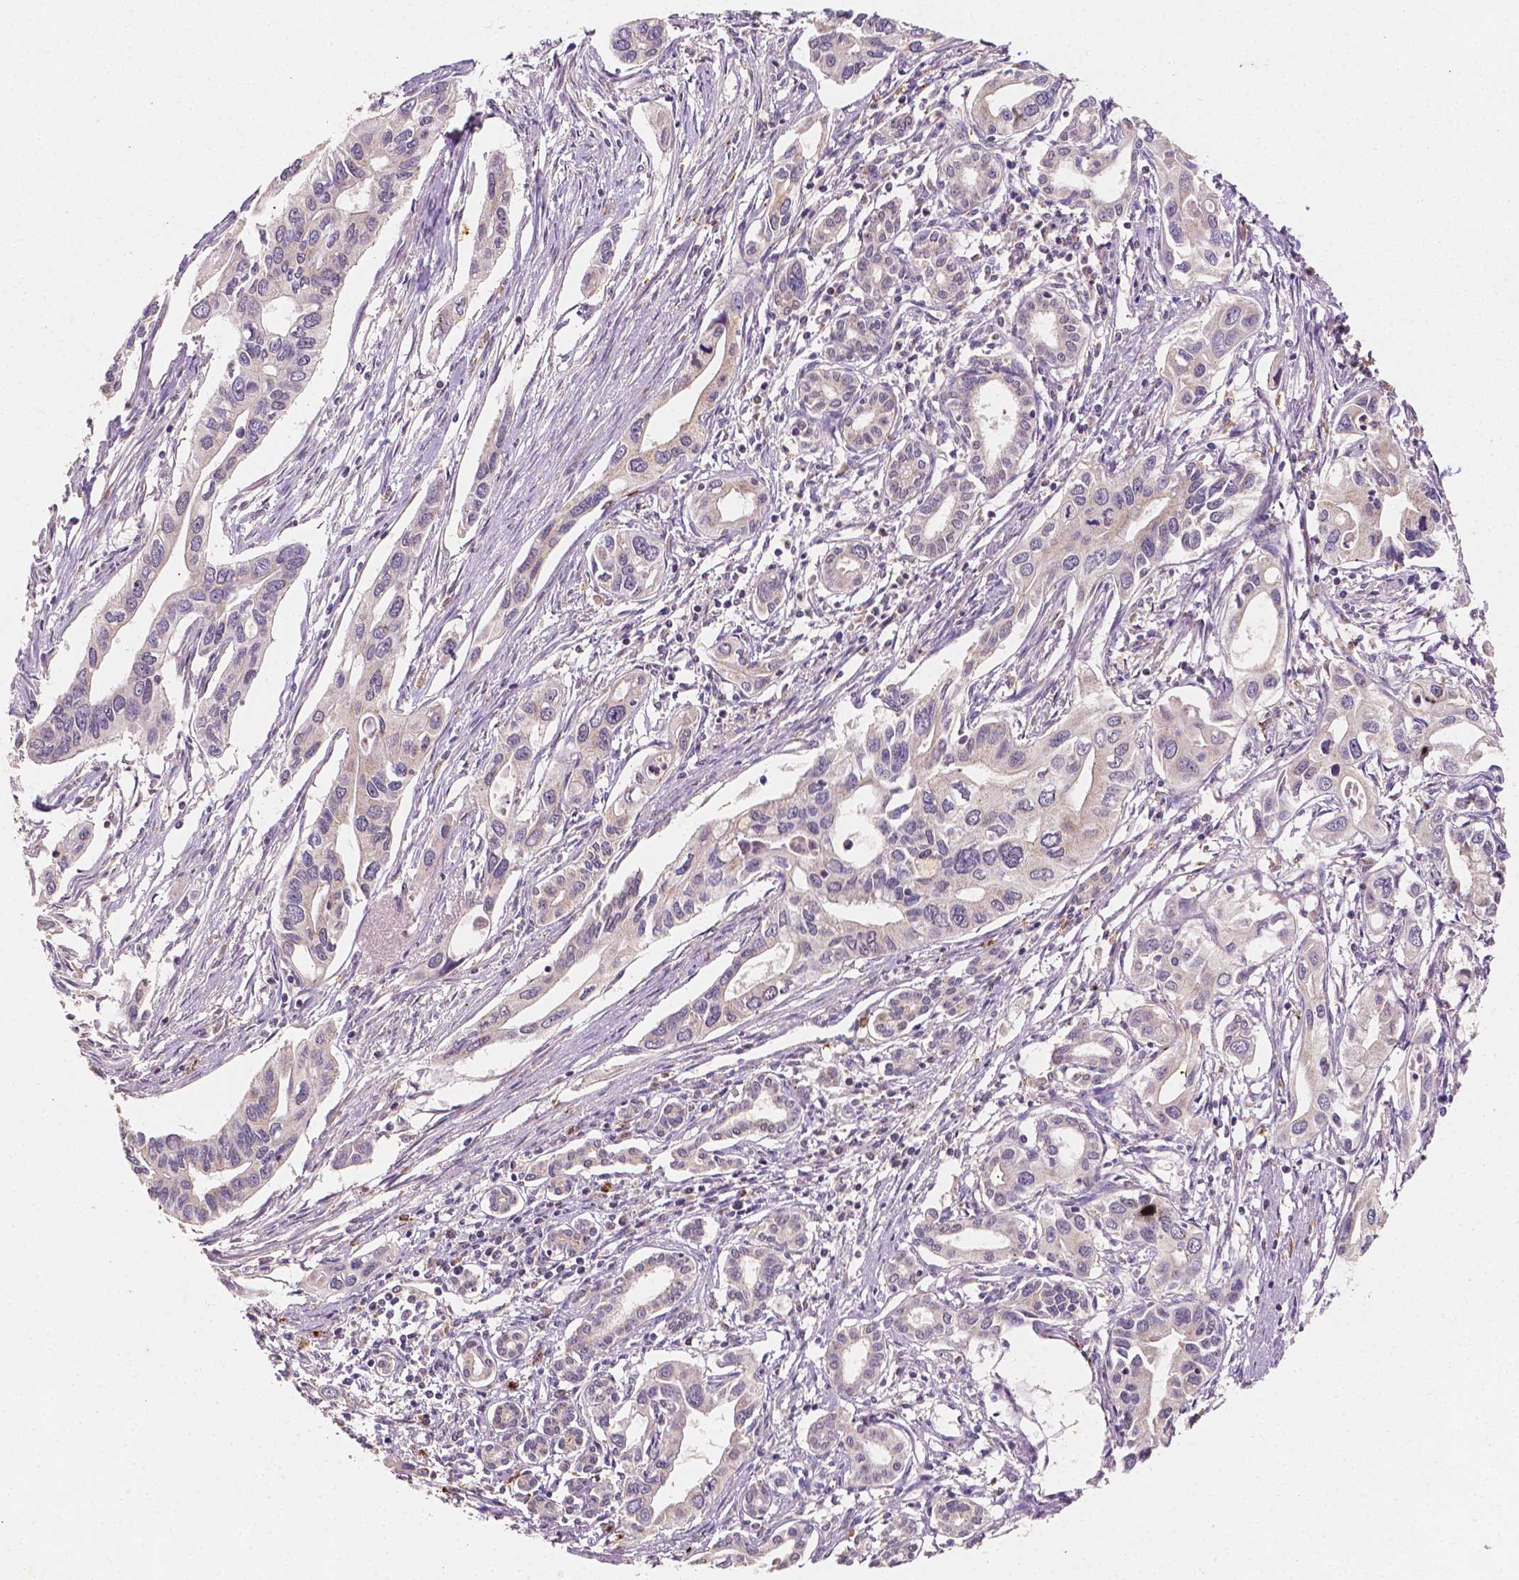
{"staining": {"intensity": "weak", "quantity": "<25%", "location": "cytoplasmic/membranous"}, "tissue": "pancreatic cancer", "cell_type": "Tumor cells", "image_type": "cancer", "snomed": [{"axis": "morphology", "description": "Adenocarcinoma, NOS"}, {"axis": "topography", "description": "Pancreas"}], "caption": "Photomicrograph shows no significant protein expression in tumor cells of pancreatic cancer. (DAB immunohistochemistry (IHC) visualized using brightfield microscopy, high magnification).", "gene": "SIRT2", "patient": {"sex": "male", "age": 60}}